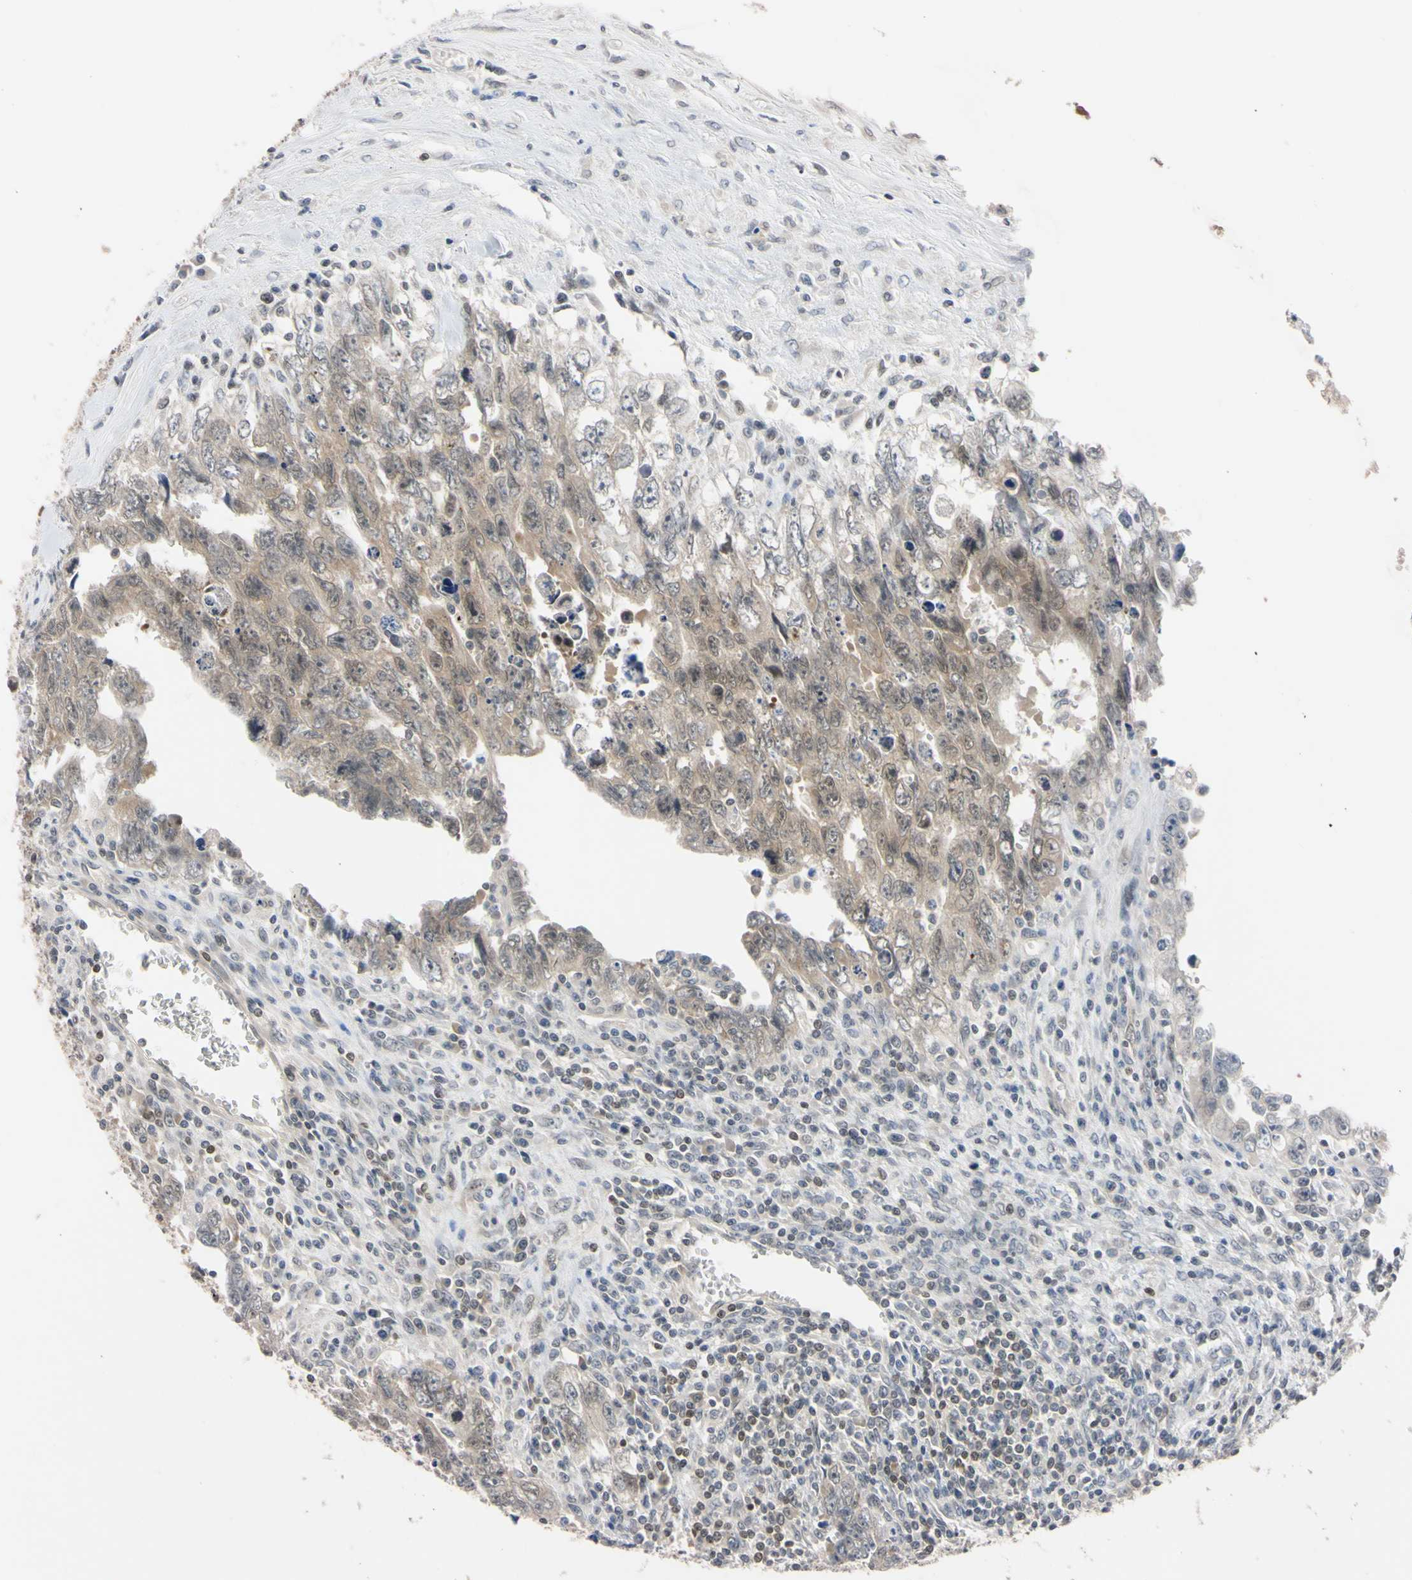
{"staining": {"intensity": "weak", "quantity": ">75%", "location": "cytoplasmic/membranous"}, "tissue": "testis cancer", "cell_type": "Tumor cells", "image_type": "cancer", "snomed": [{"axis": "morphology", "description": "Carcinoma, Embryonal, NOS"}, {"axis": "topography", "description": "Testis"}], "caption": "Weak cytoplasmic/membranous expression for a protein is identified in about >75% of tumor cells of embryonal carcinoma (testis) using immunohistochemistry.", "gene": "UBE2I", "patient": {"sex": "male", "age": 28}}